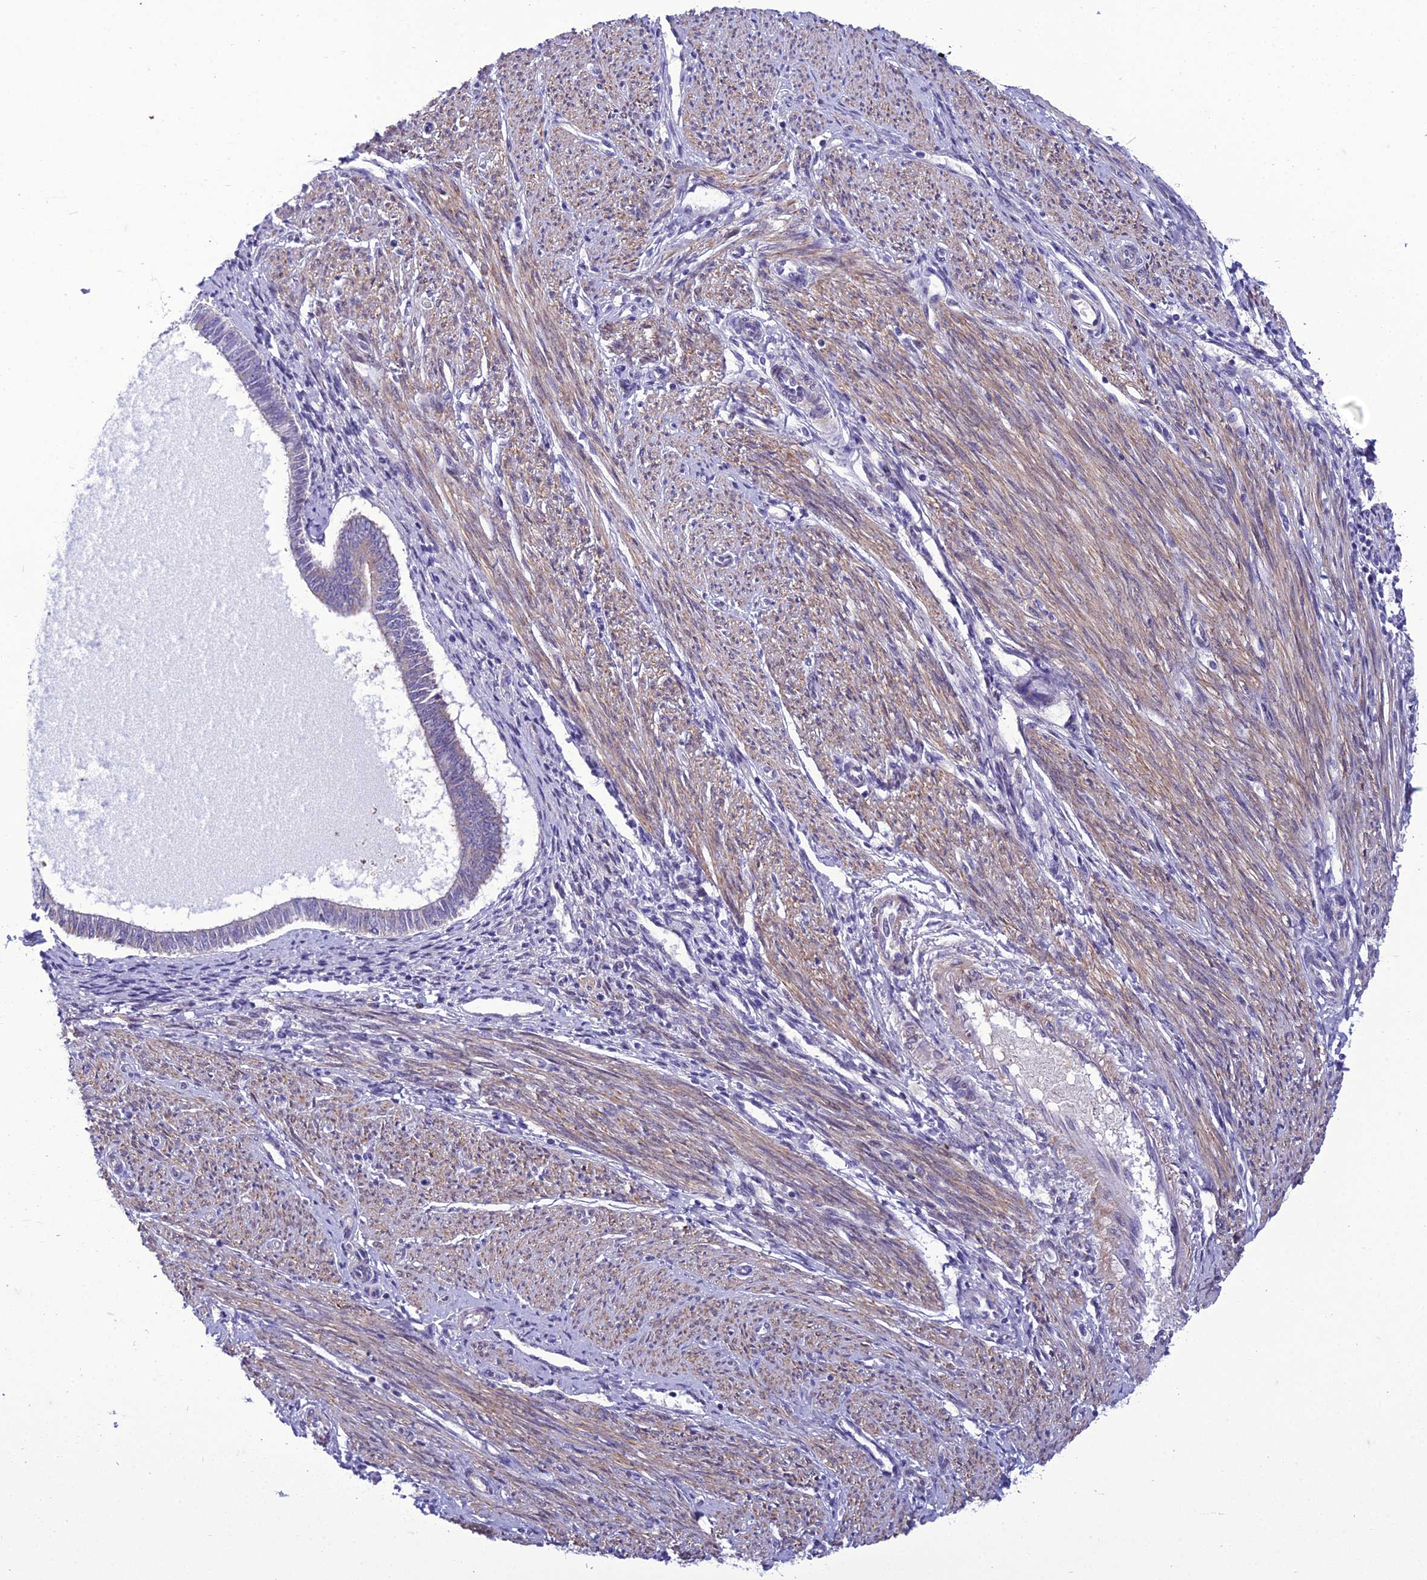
{"staining": {"intensity": "negative", "quantity": "none", "location": "none"}, "tissue": "endometrial cancer", "cell_type": "Tumor cells", "image_type": "cancer", "snomed": [{"axis": "morphology", "description": "Adenocarcinoma, NOS"}, {"axis": "topography", "description": "Endometrium"}], "caption": "This is an IHC photomicrograph of human endometrial adenocarcinoma. There is no positivity in tumor cells.", "gene": "GAB4", "patient": {"sex": "female", "age": 58}}